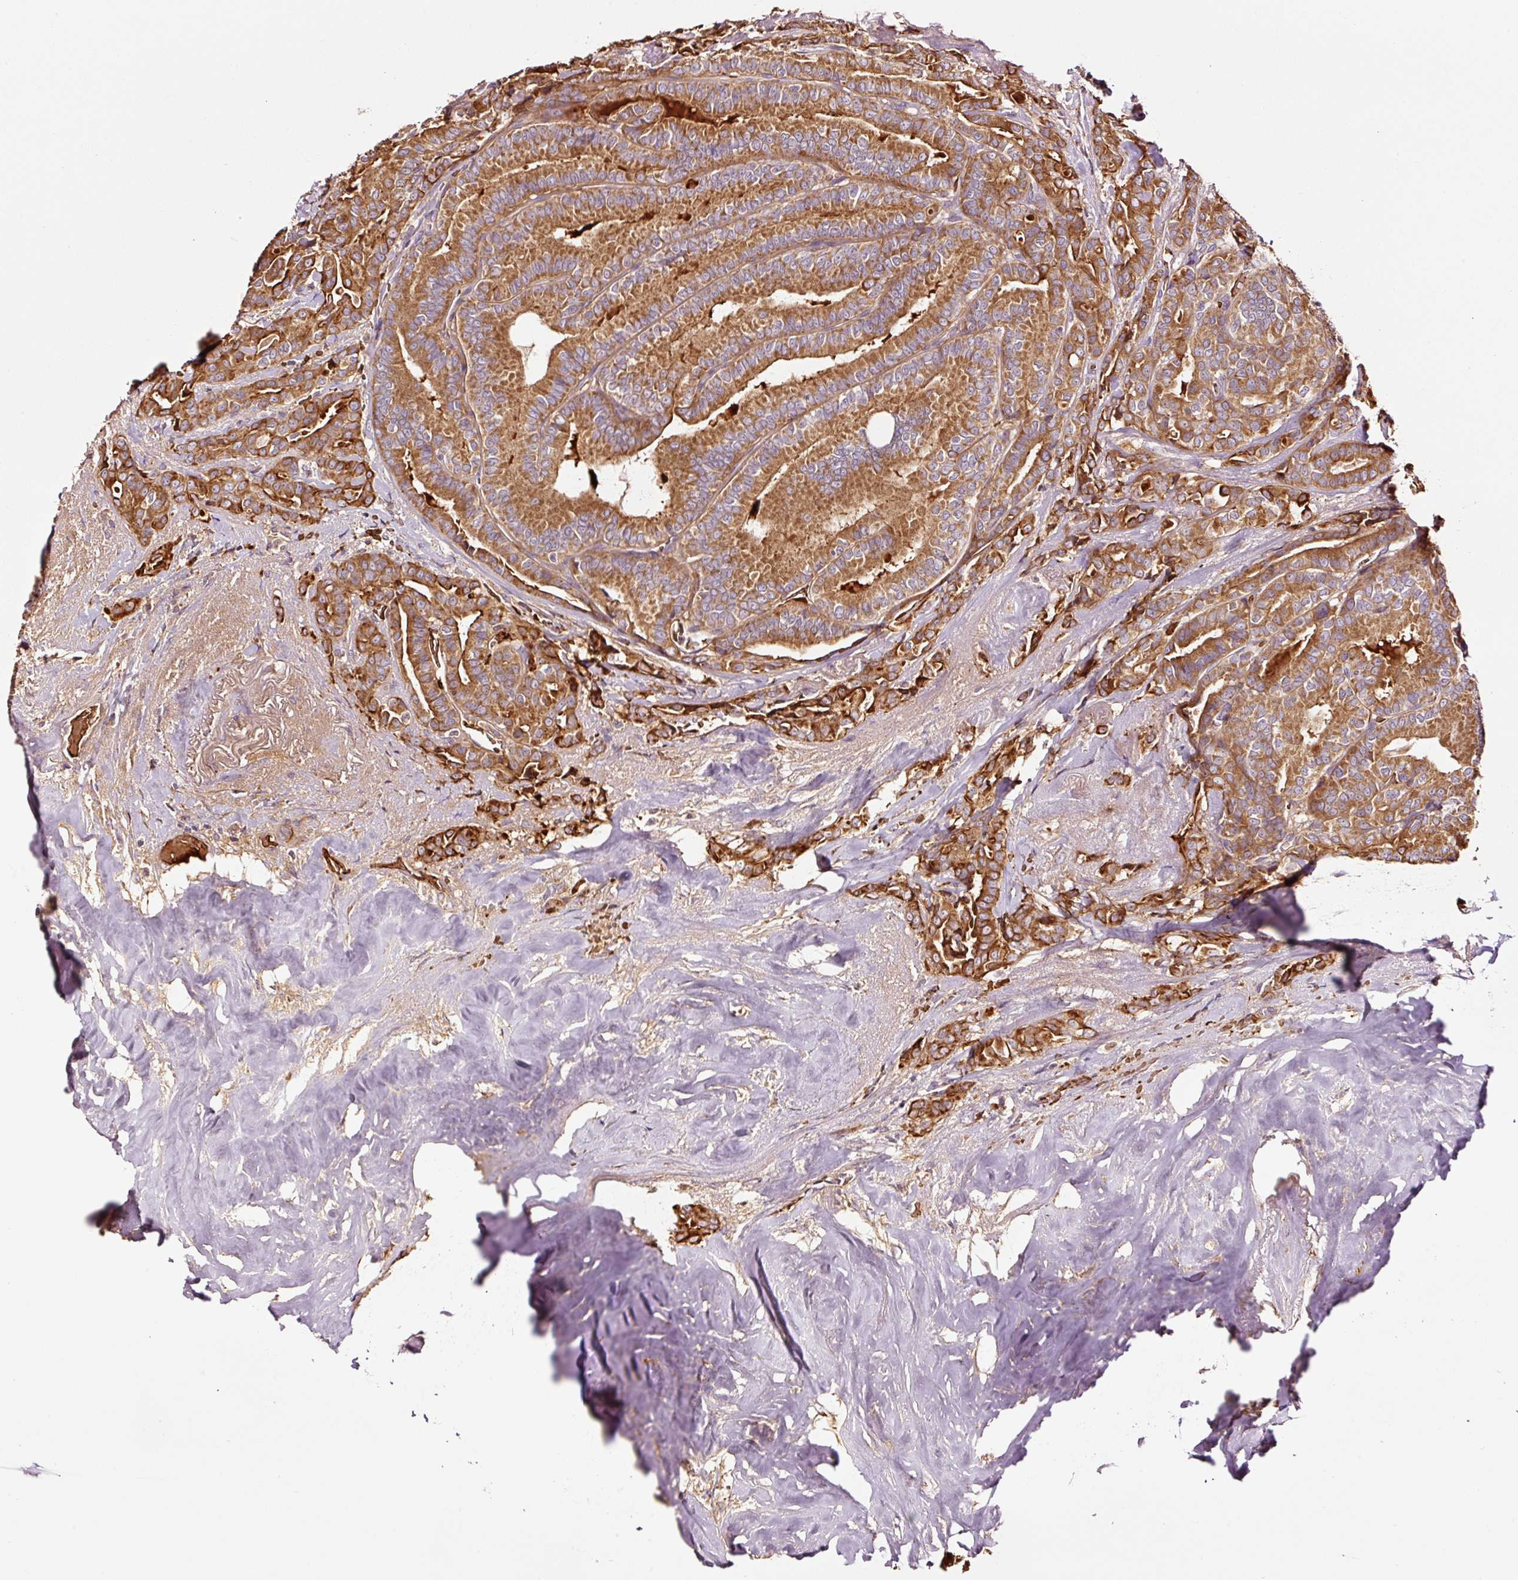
{"staining": {"intensity": "strong", "quantity": ">75%", "location": "cytoplasmic/membranous"}, "tissue": "thyroid cancer", "cell_type": "Tumor cells", "image_type": "cancer", "snomed": [{"axis": "morphology", "description": "Papillary adenocarcinoma, NOS"}, {"axis": "topography", "description": "Thyroid gland"}], "caption": "Thyroid cancer stained for a protein exhibits strong cytoplasmic/membranous positivity in tumor cells.", "gene": "PGLYRP2", "patient": {"sex": "male", "age": 61}}